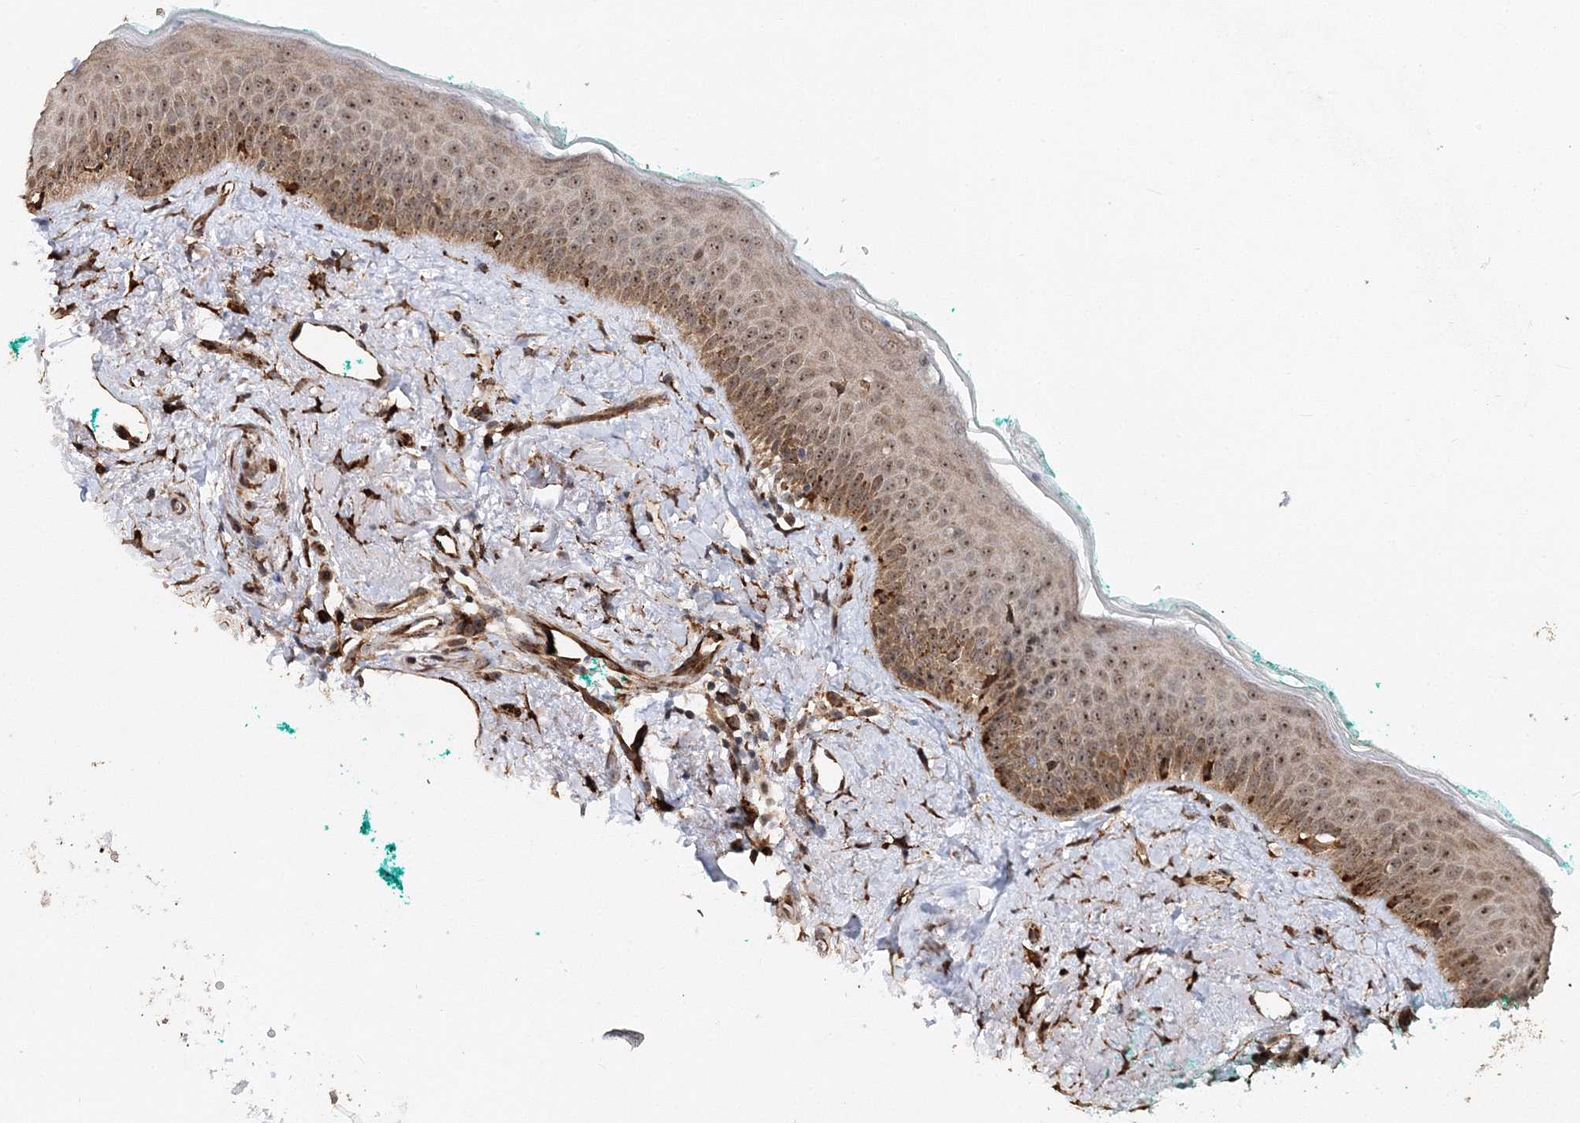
{"staining": {"intensity": "moderate", "quantity": ">75%", "location": "cytoplasmic/membranous,nuclear"}, "tissue": "oral mucosa", "cell_type": "Squamous epithelial cells", "image_type": "normal", "snomed": [{"axis": "morphology", "description": "Normal tissue, NOS"}, {"axis": "topography", "description": "Oral tissue"}], "caption": "The image exhibits staining of benign oral mucosa, revealing moderate cytoplasmic/membranous,nuclear protein positivity (brown color) within squamous epithelial cells.", "gene": "SCRN3", "patient": {"sex": "female", "age": 70}}